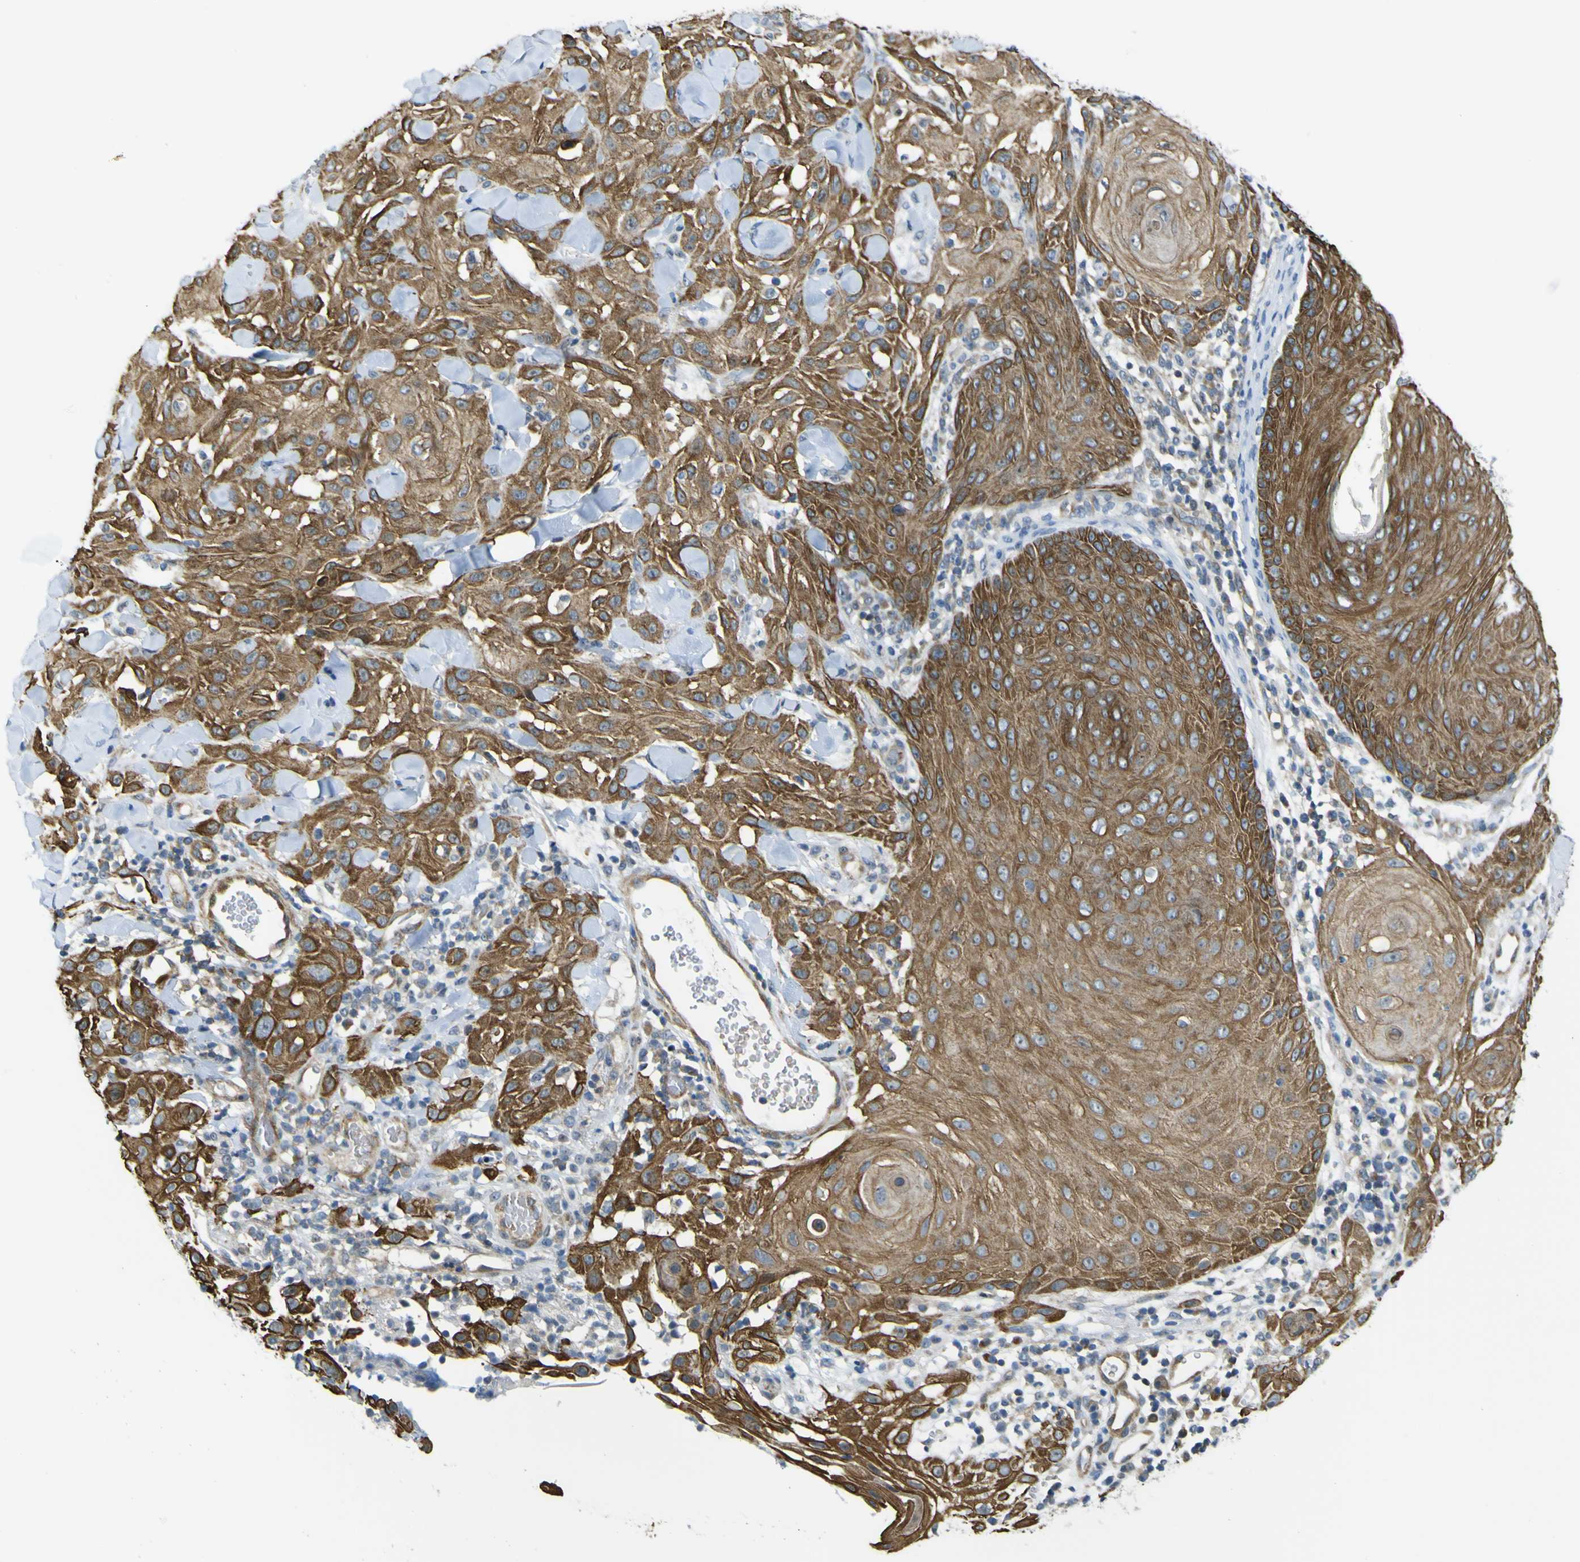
{"staining": {"intensity": "strong", "quantity": ">75%", "location": "cytoplasmic/membranous"}, "tissue": "skin cancer", "cell_type": "Tumor cells", "image_type": "cancer", "snomed": [{"axis": "morphology", "description": "Squamous cell carcinoma, NOS"}, {"axis": "topography", "description": "Skin"}], "caption": "A high amount of strong cytoplasmic/membranous positivity is identified in approximately >75% of tumor cells in squamous cell carcinoma (skin) tissue. (brown staining indicates protein expression, while blue staining denotes nuclei).", "gene": "KDM7A", "patient": {"sex": "male", "age": 24}}